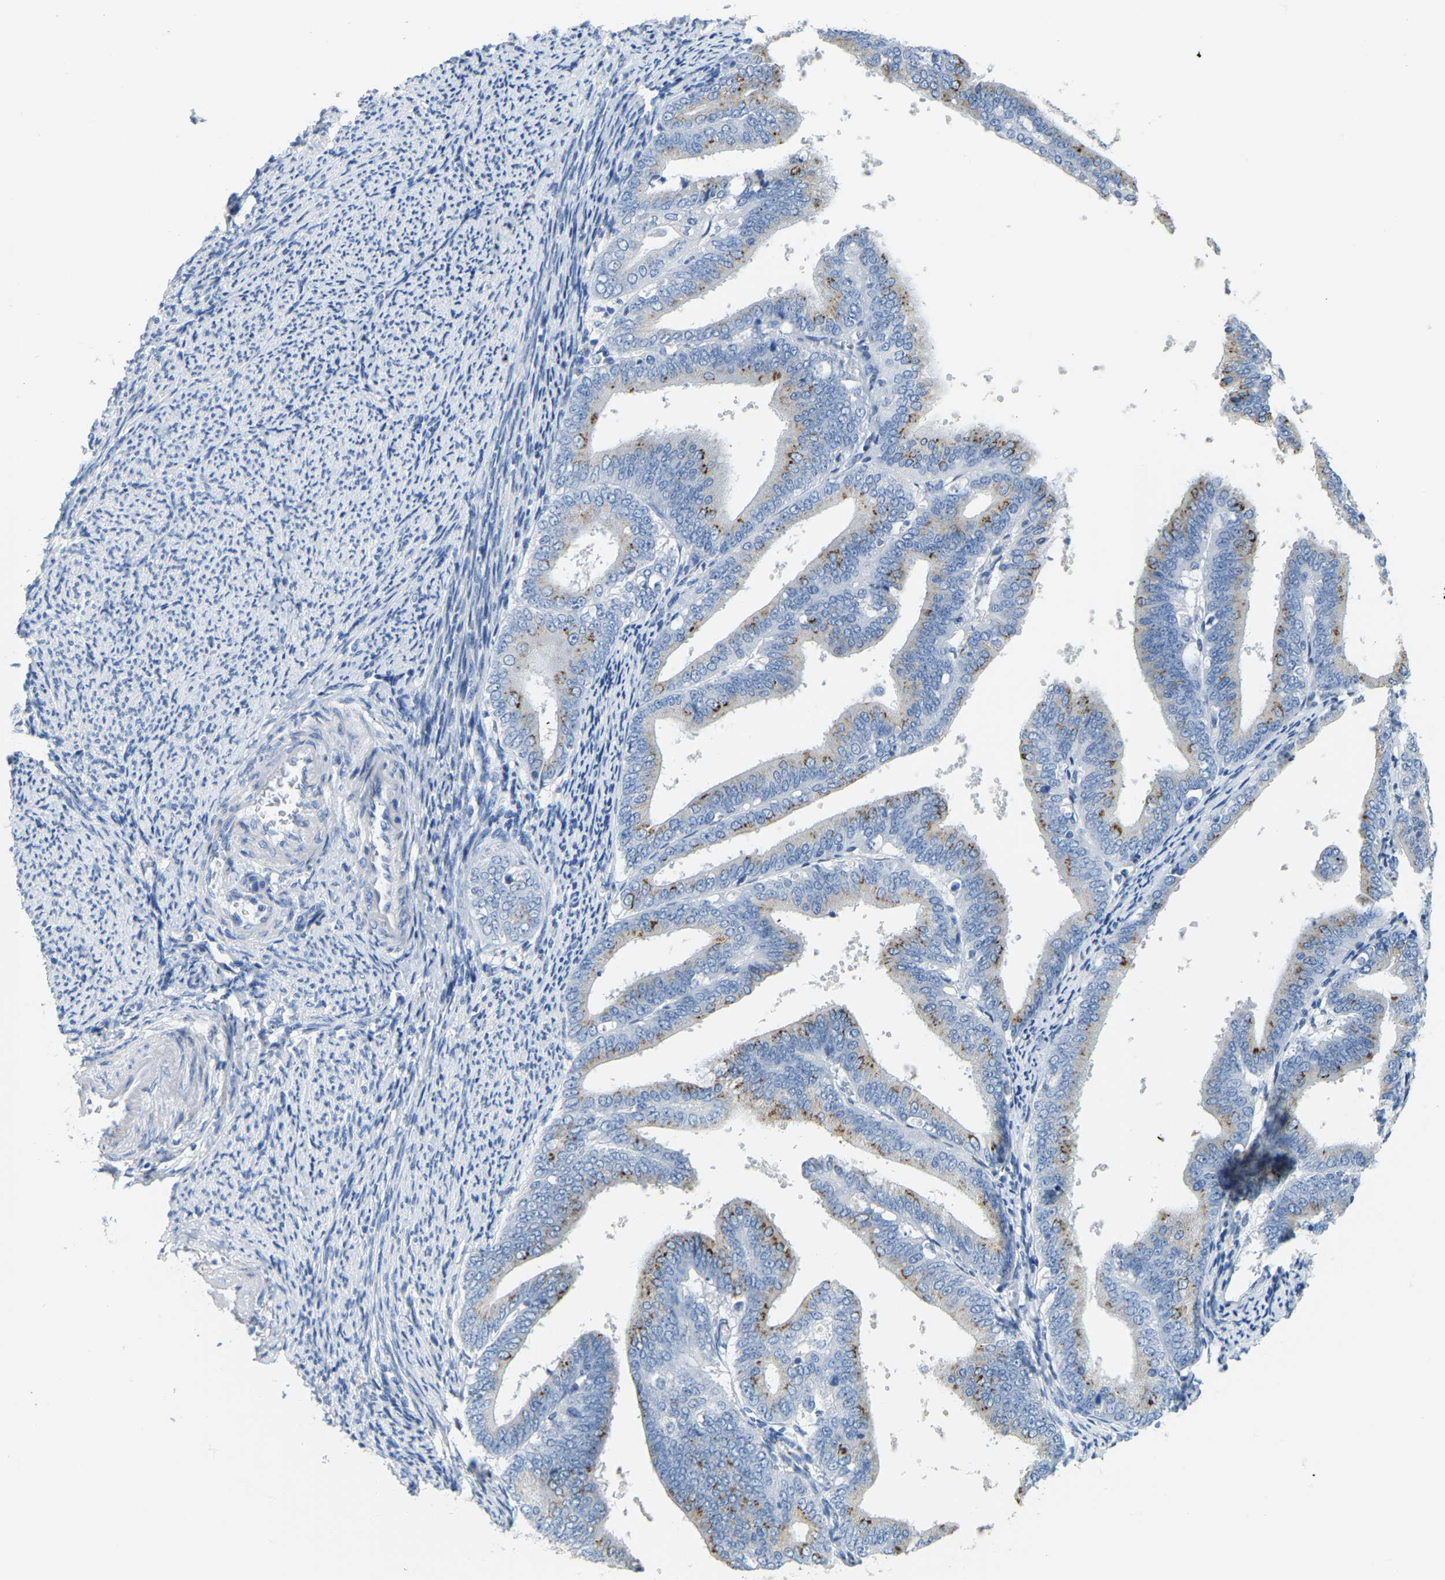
{"staining": {"intensity": "moderate", "quantity": "<25%", "location": "cytoplasmic/membranous"}, "tissue": "endometrial cancer", "cell_type": "Tumor cells", "image_type": "cancer", "snomed": [{"axis": "morphology", "description": "Adenocarcinoma, NOS"}, {"axis": "topography", "description": "Endometrium"}], "caption": "There is low levels of moderate cytoplasmic/membranous positivity in tumor cells of endometrial cancer (adenocarcinoma), as demonstrated by immunohistochemical staining (brown color).", "gene": "FAM174A", "patient": {"sex": "female", "age": 63}}